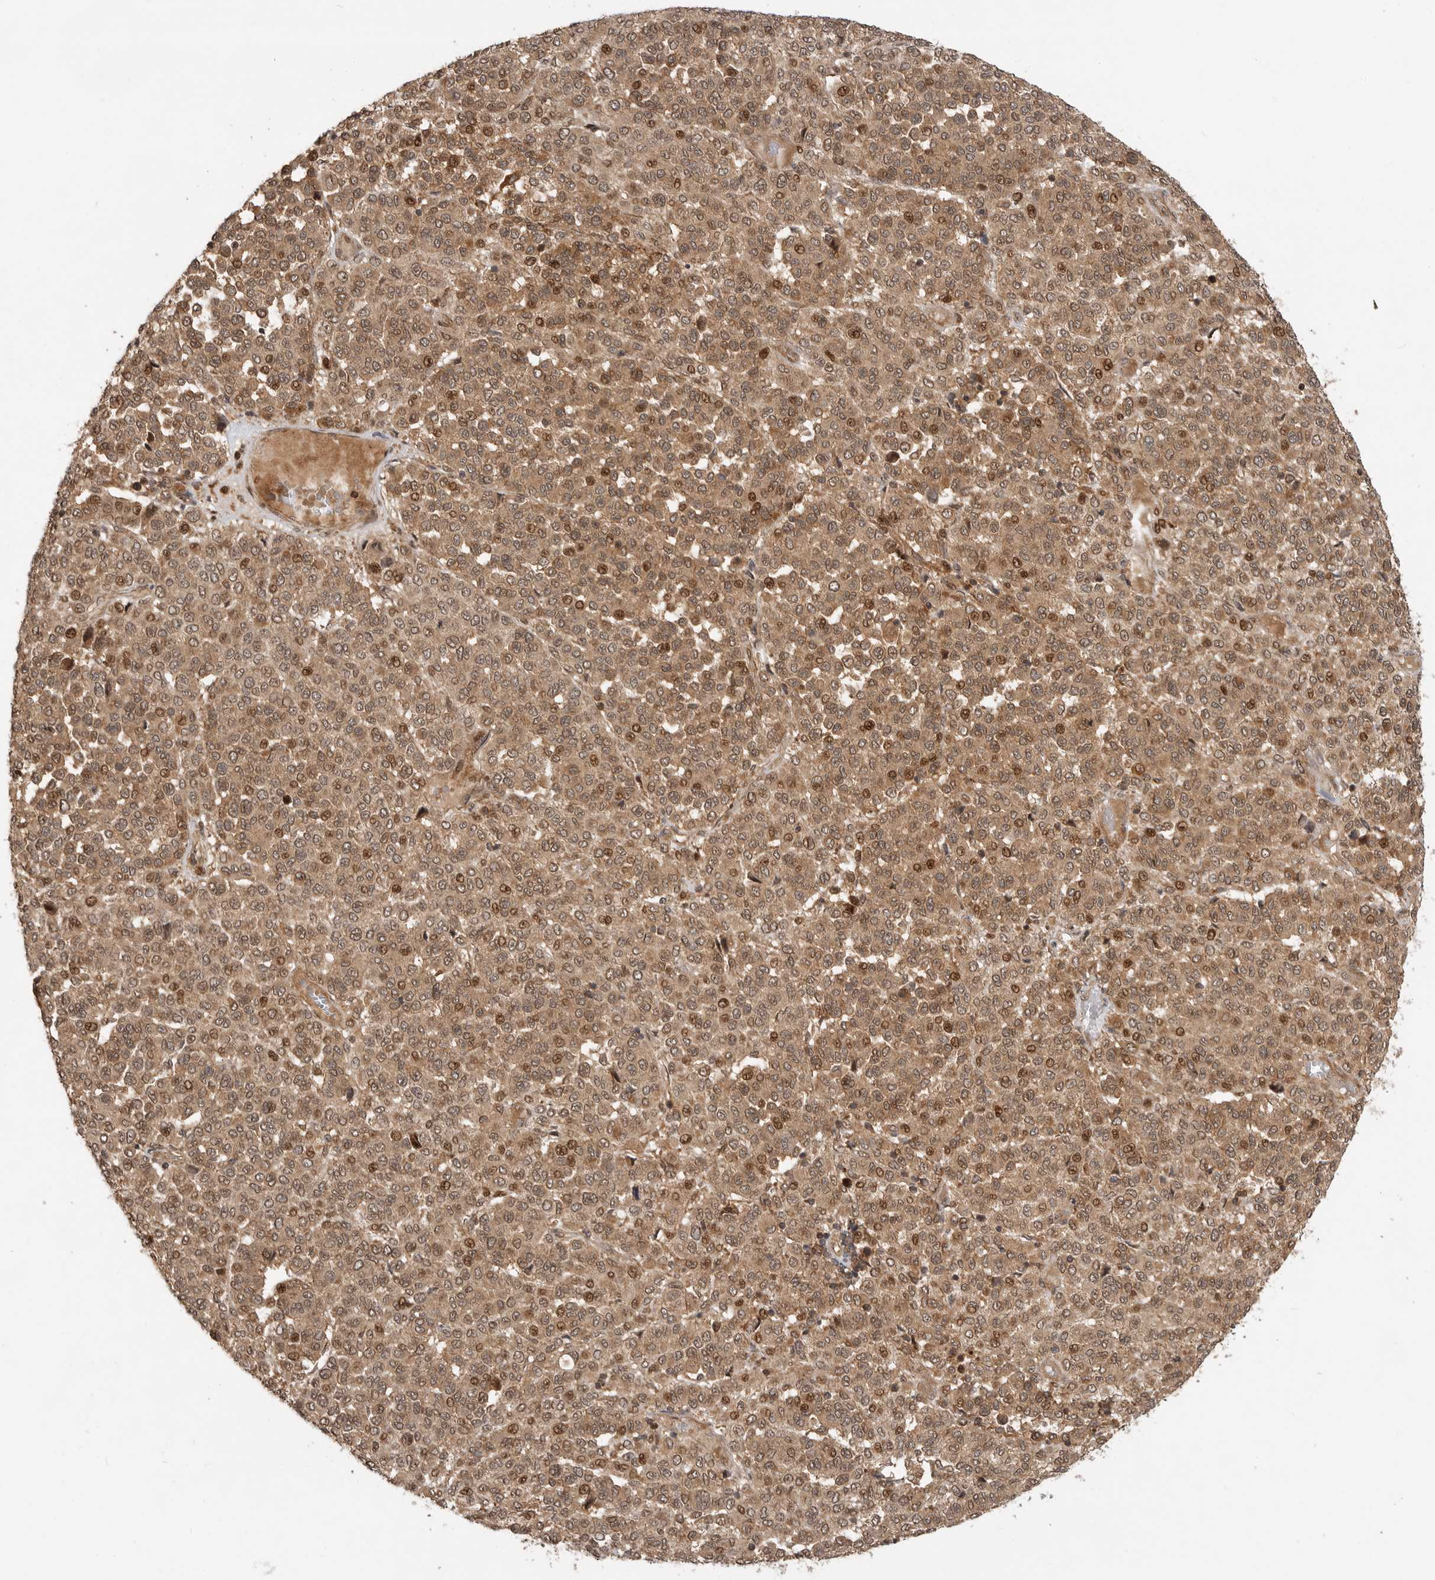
{"staining": {"intensity": "moderate", "quantity": ">75%", "location": "cytoplasmic/membranous,nuclear"}, "tissue": "melanoma", "cell_type": "Tumor cells", "image_type": "cancer", "snomed": [{"axis": "morphology", "description": "Malignant melanoma, Metastatic site"}, {"axis": "topography", "description": "Pancreas"}], "caption": "There is medium levels of moderate cytoplasmic/membranous and nuclear expression in tumor cells of malignant melanoma (metastatic site), as demonstrated by immunohistochemical staining (brown color).", "gene": "ADPRS", "patient": {"sex": "female", "age": 30}}